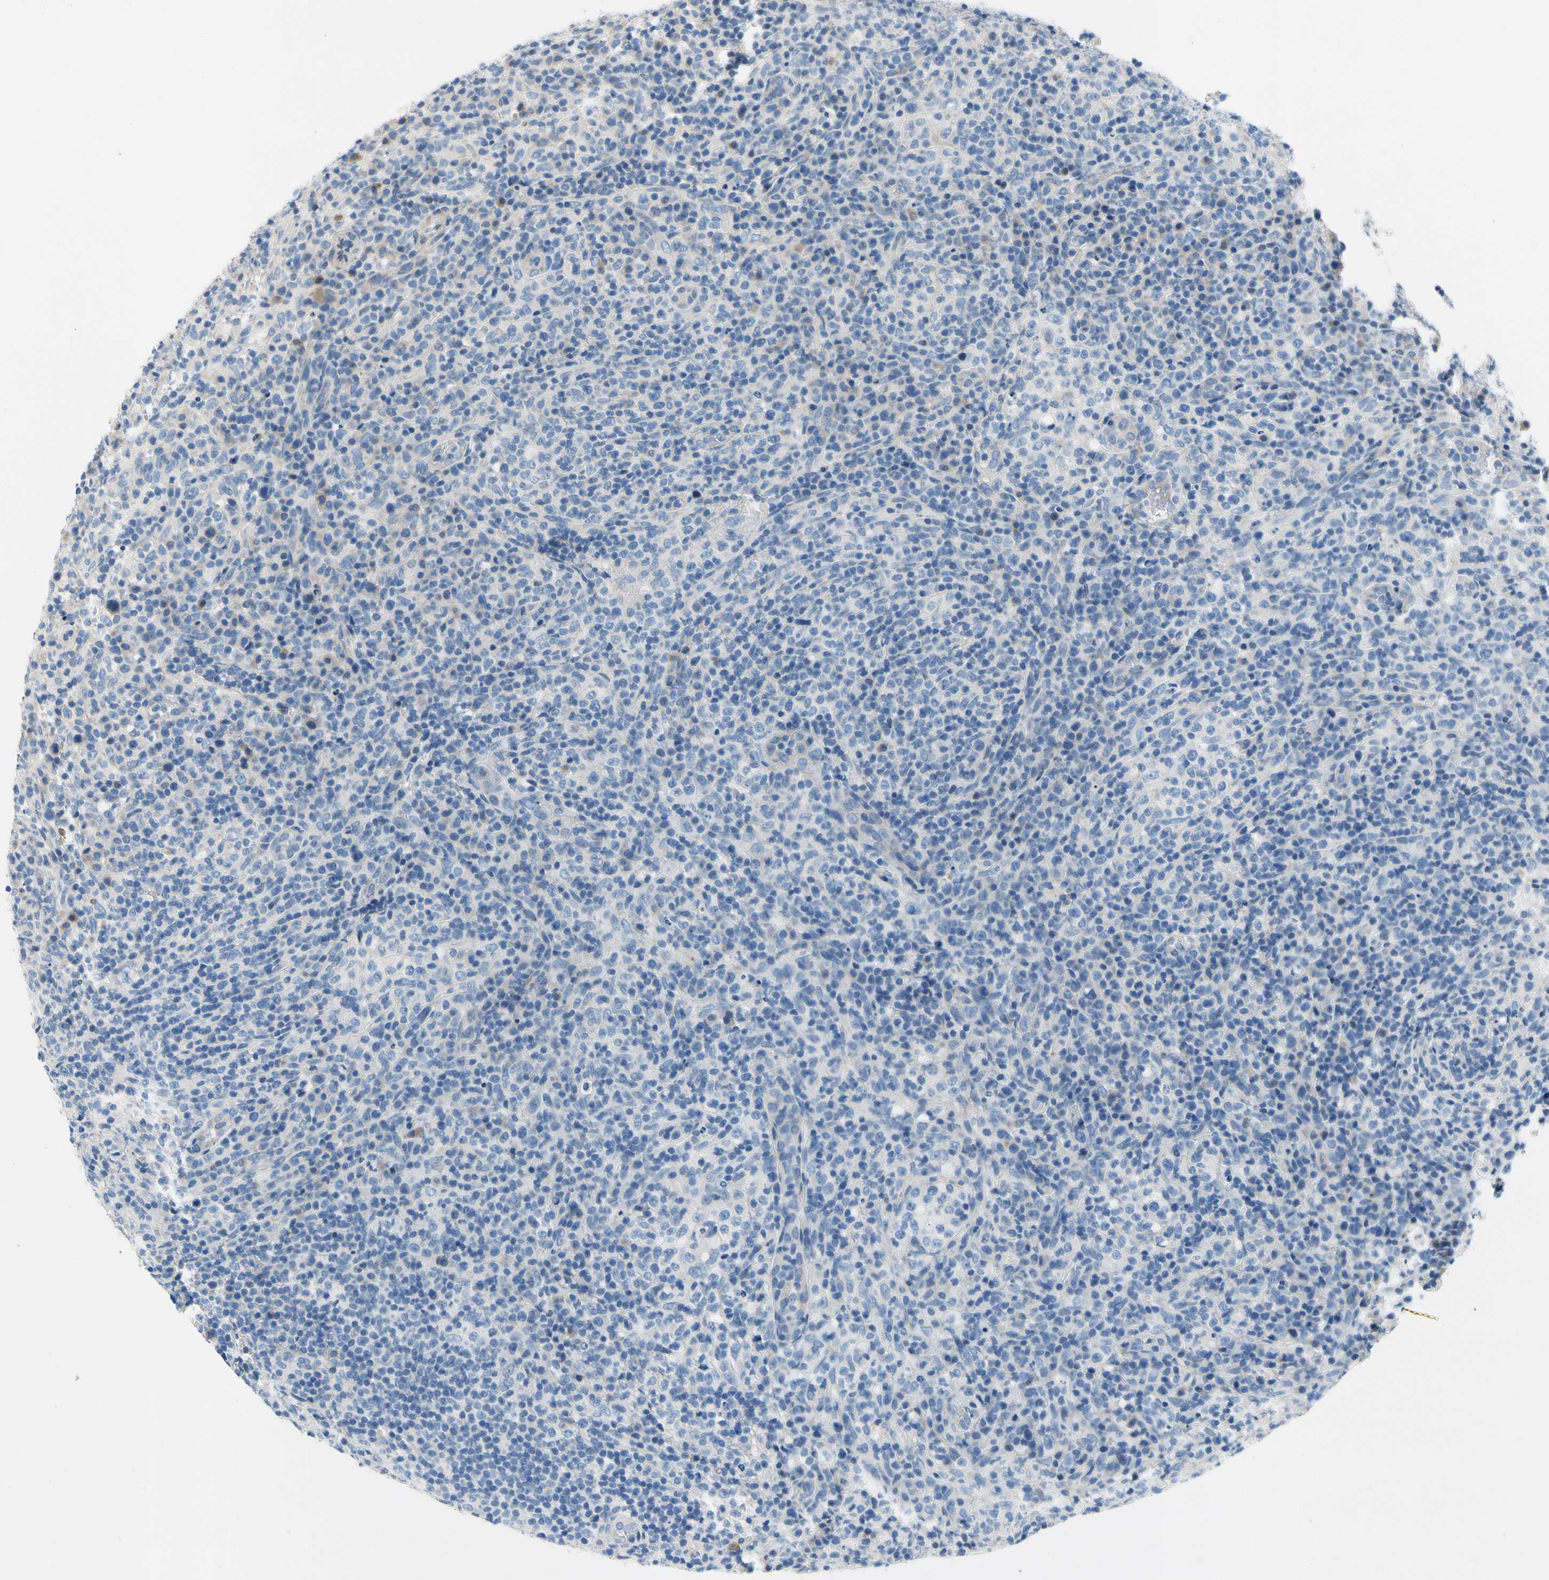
{"staining": {"intensity": "negative", "quantity": "none", "location": "none"}, "tissue": "lymphoma", "cell_type": "Tumor cells", "image_type": "cancer", "snomed": [{"axis": "morphology", "description": "Malignant lymphoma, non-Hodgkin's type, High grade"}, {"axis": "topography", "description": "Lymph node"}], "caption": "DAB immunohistochemical staining of malignant lymphoma, non-Hodgkin's type (high-grade) displays no significant positivity in tumor cells. Brightfield microscopy of immunohistochemistry stained with DAB (3,3'-diaminobenzidine) (brown) and hematoxylin (blue), captured at high magnification.", "gene": "CA14", "patient": {"sex": "female", "age": 76}}